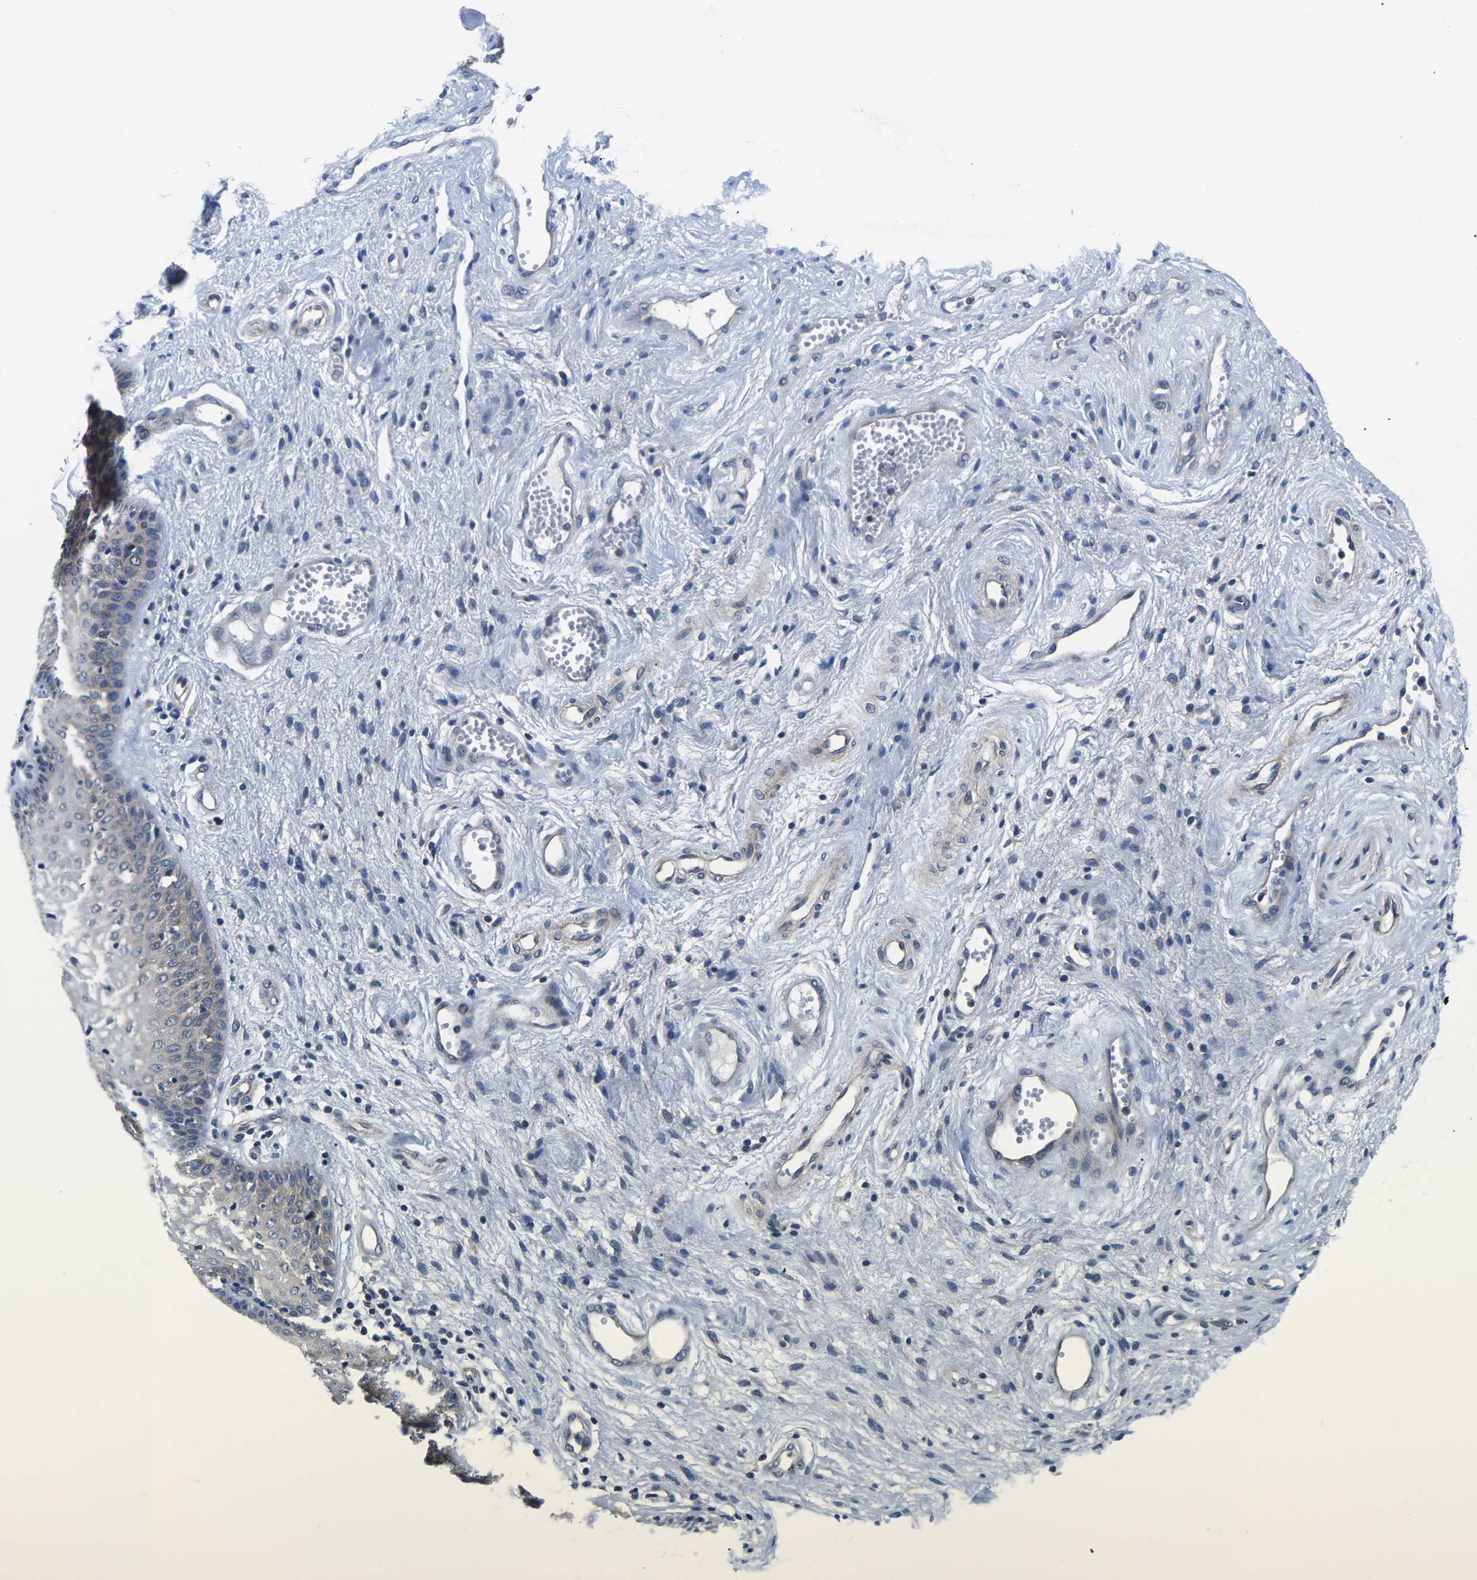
{"staining": {"intensity": "weak", "quantity": "<25%", "location": "cytoplasmic/membranous"}, "tissue": "vagina", "cell_type": "Squamous epithelial cells", "image_type": "normal", "snomed": [{"axis": "morphology", "description": "Normal tissue, NOS"}, {"axis": "topography", "description": "Vagina"}], "caption": "IHC of normal vagina shows no positivity in squamous epithelial cells.", "gene": "GSK3B", "patient": {"sex": "female", "age": 34}}